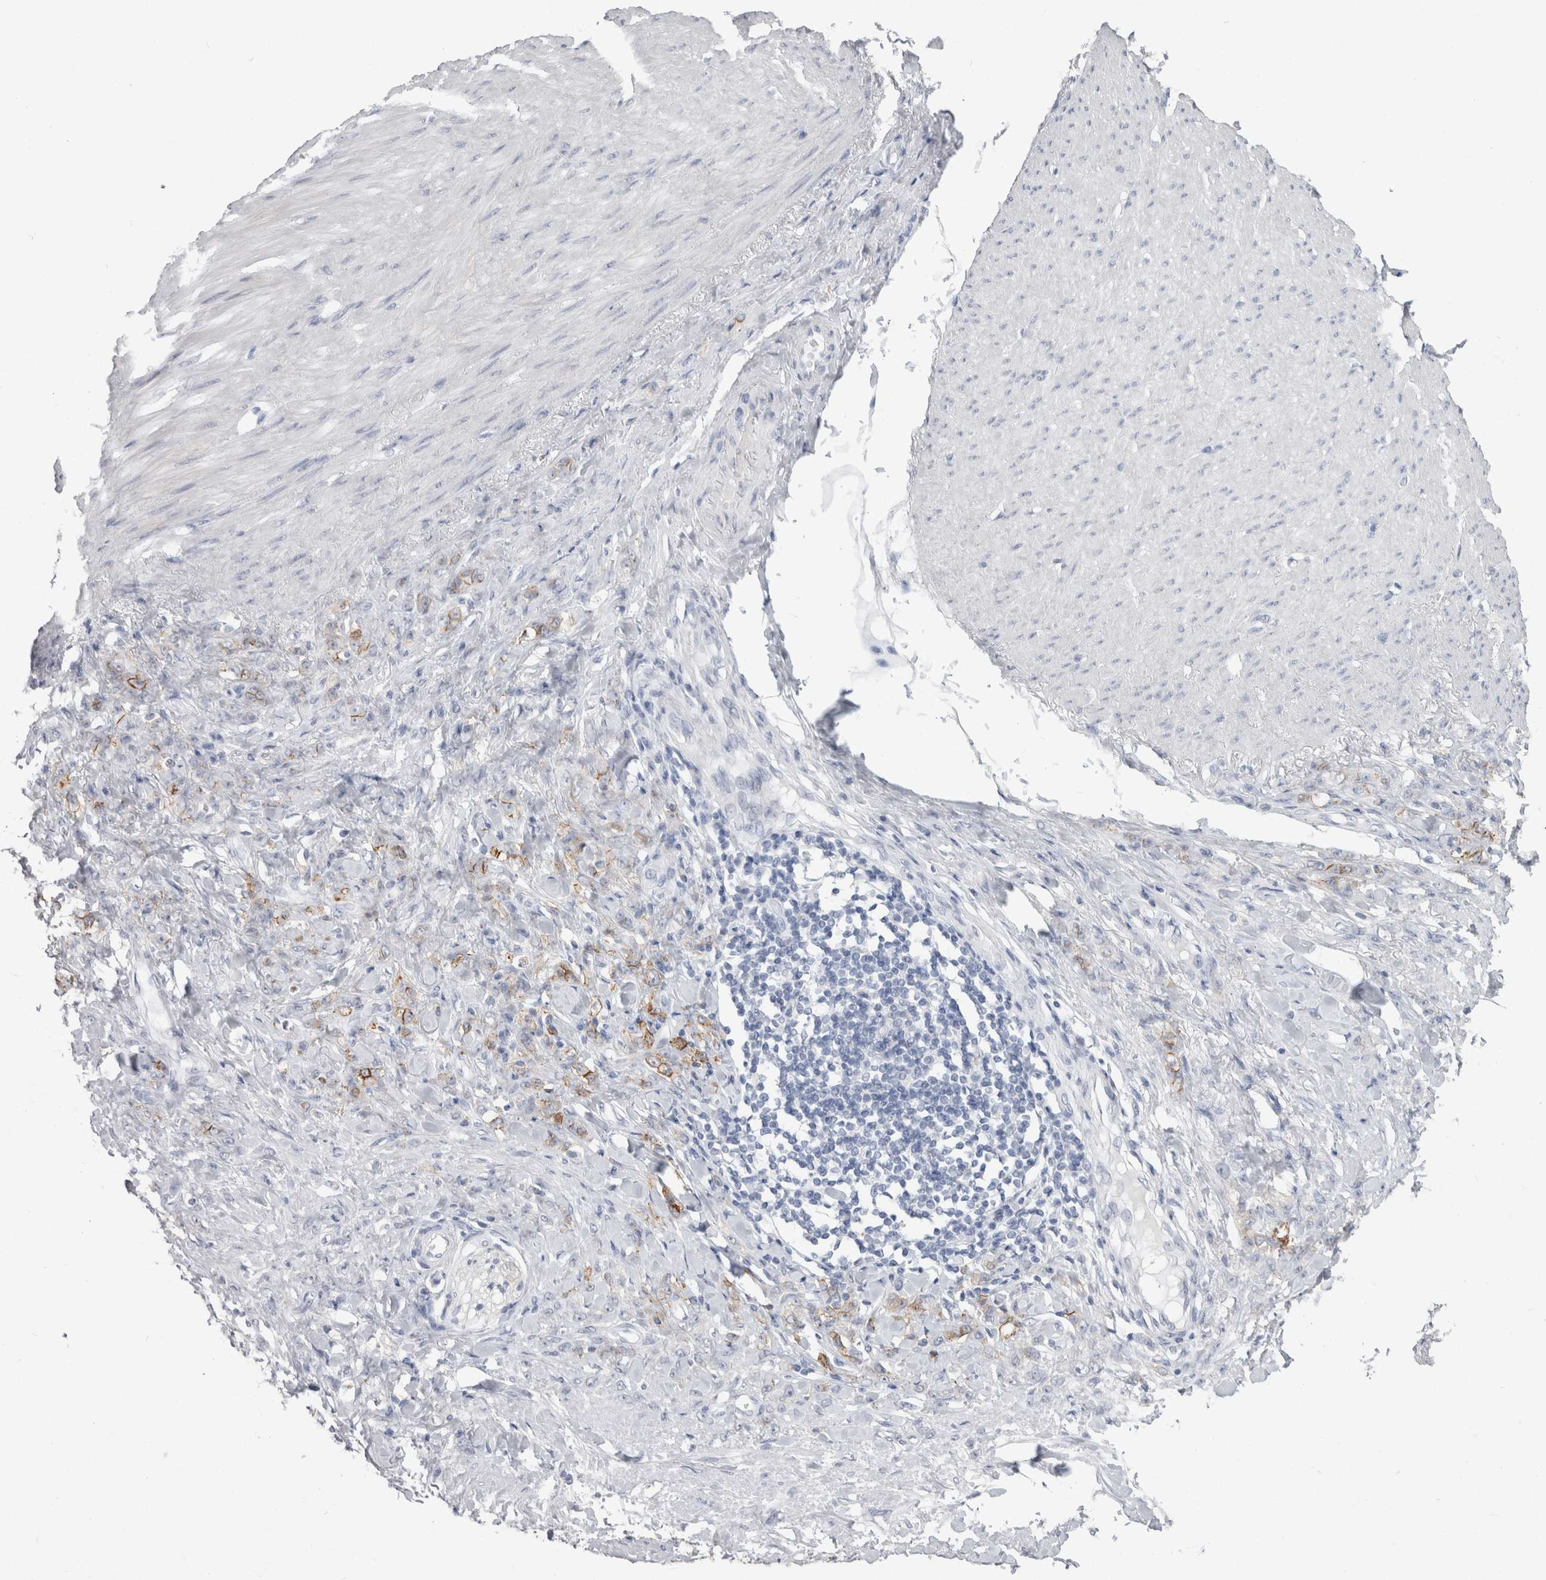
{"staining": {"intensity": "moderate", "quantity": ">75%", "location": "cytoplasmic/membranous"}, "tissue": "stomach cancer", "cell_type": "Tumor cells", "image_type": "cancer", "snomed": [{"axis": "morphology", "description": "Adenocarcinoma, NOS"}, {"axis": "topography", "description": "Stomach"}], "caption": "Protein staining reveals moderate cytoplasmic/membranous expression in about >75% of tumor cells in stomach cancer (adenocarcinoma).", "gene": "CDH17", "patient": {"sex": "male", "age": 82}}